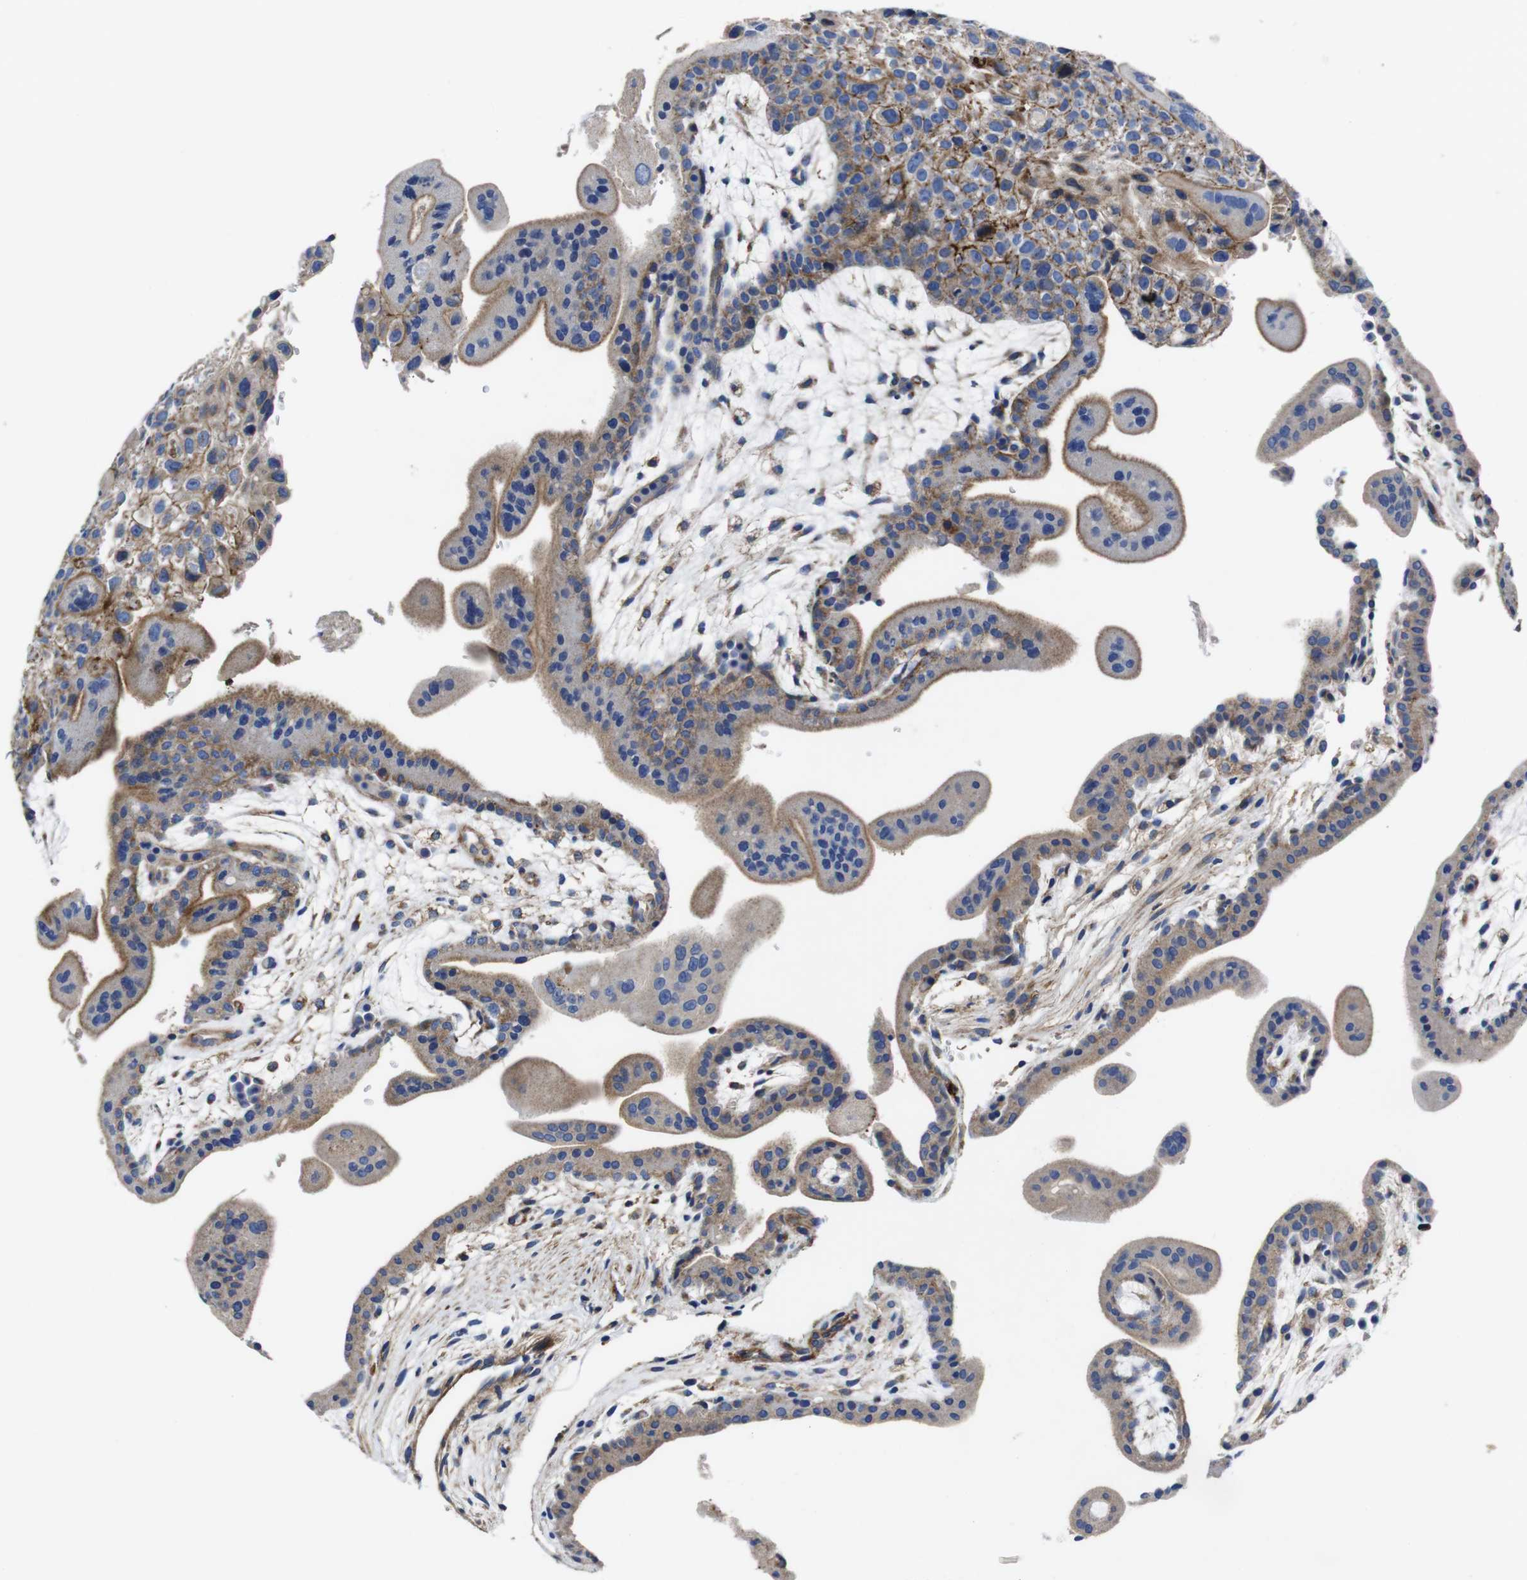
{"staining": {"intensity": "moderate", "quantity": "25%-75%", "location": "cytoplasmic/membranous"}, "tissue": "placenta", "cell_type": "Trophoblastic cells", "image_type": "normal", "snomed": [{"axis": "morphology", "description": "Normal tissue, NOS"}, {"axis": "topography", "description": "Placenta"}], "caption": "Benign placenta was stained to show a protein in brown. There is medium levels of moderate cytoplasmic/membranous expression in approximately 25%-75% of trophoblastic cells. (Brightfield microscopy of DAB IHC at high magnification).", "gene": "GPR4", "patient": {"sex": "female", "age": 35}}